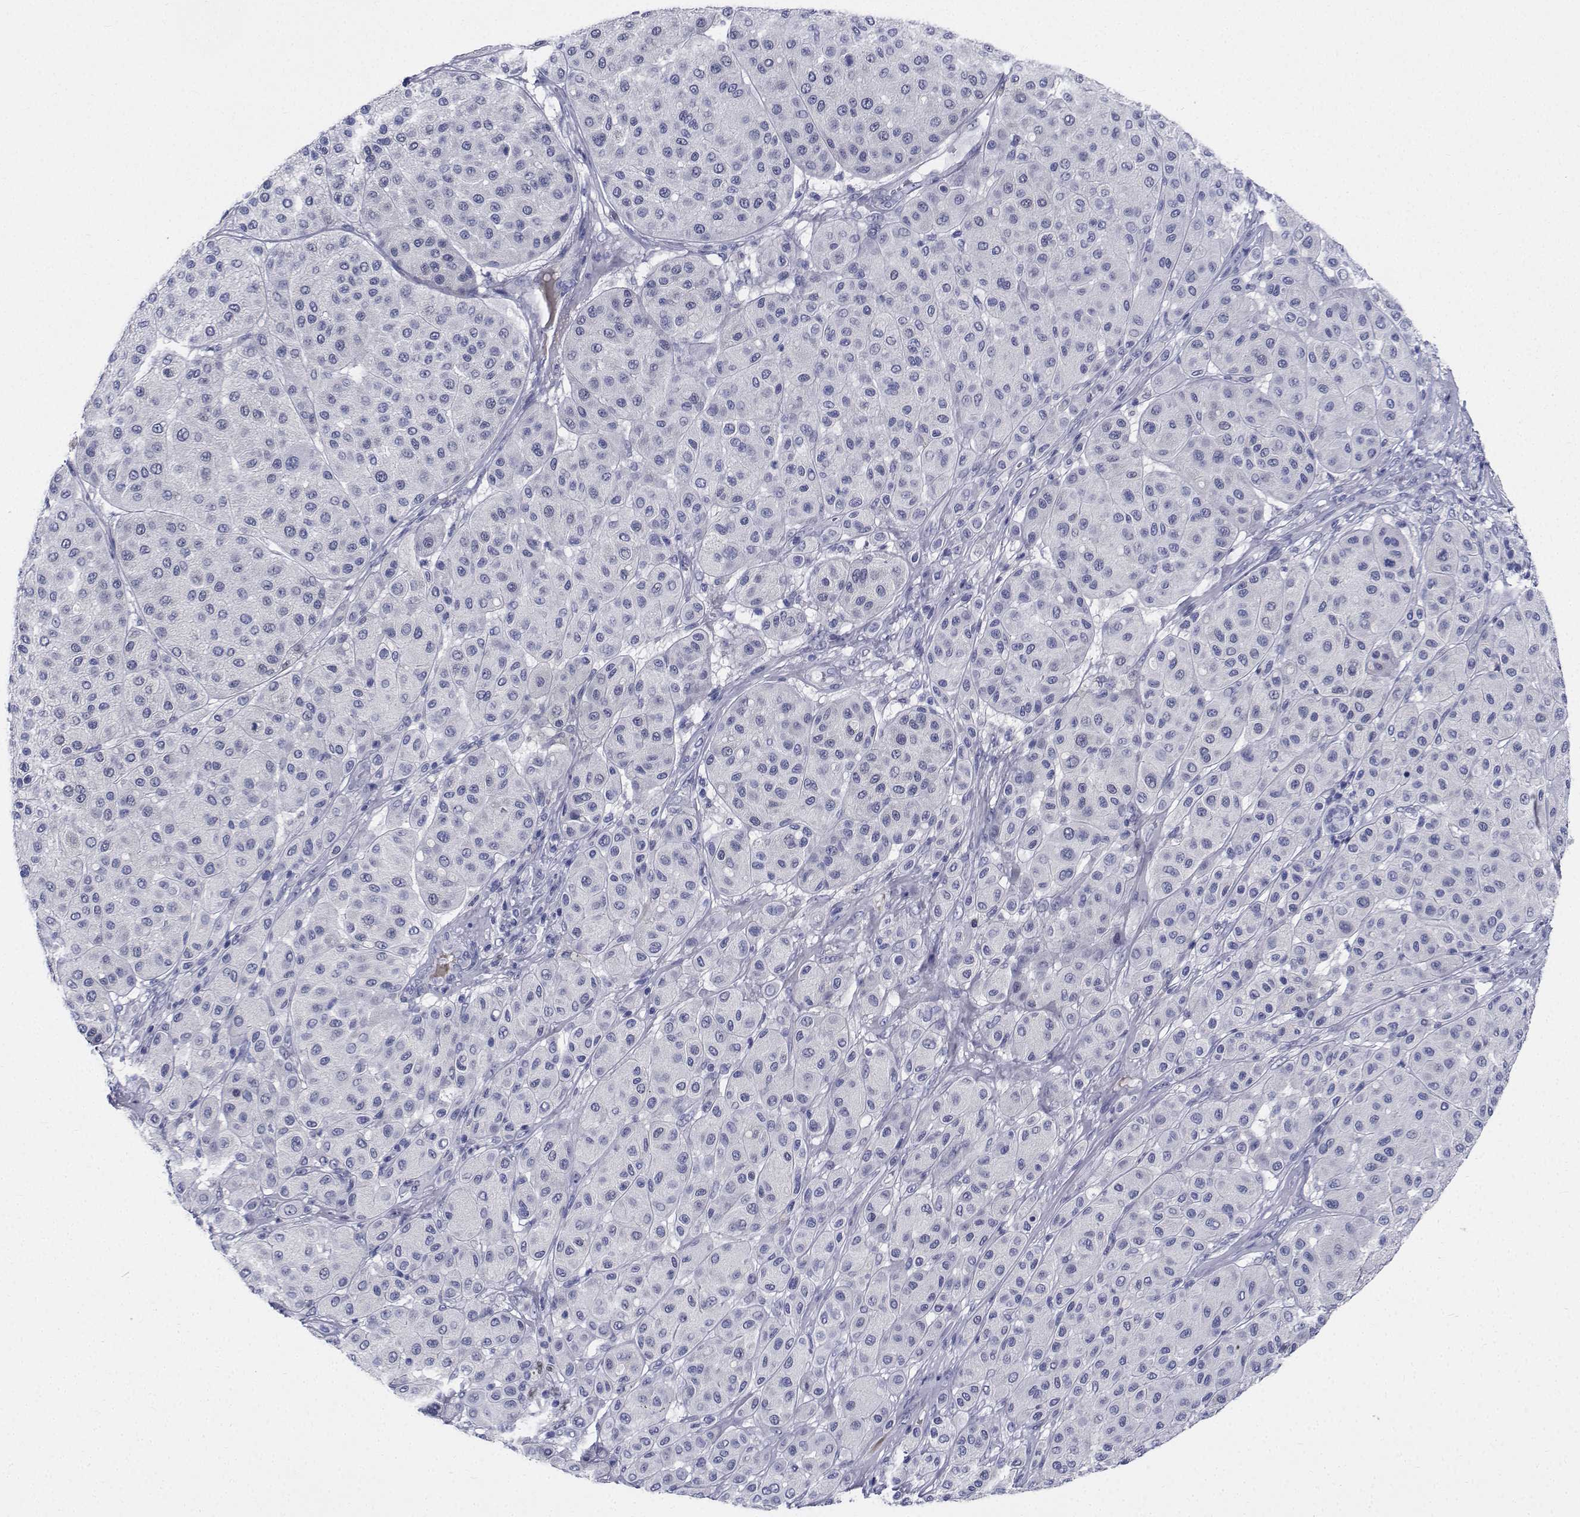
{"staining": {"intensity": "negative", "quantity": "none", "location": "none"}, "tissue": "melanoma", "cell_type": "Tumor cells", "image_type": "cancer", "snomed": [{"axis": "morphology", "description": "Malignant melanoma, Metastatic site"}, {"axis": "topography", "description": "Smooth muscle"}], "caption": "Protein analysis of malignant melanoma (metastatic site) shows no significant expression in tumor cells.", "gene": "PLXNA4", "patient": {"sex": "male", "age": 41}}